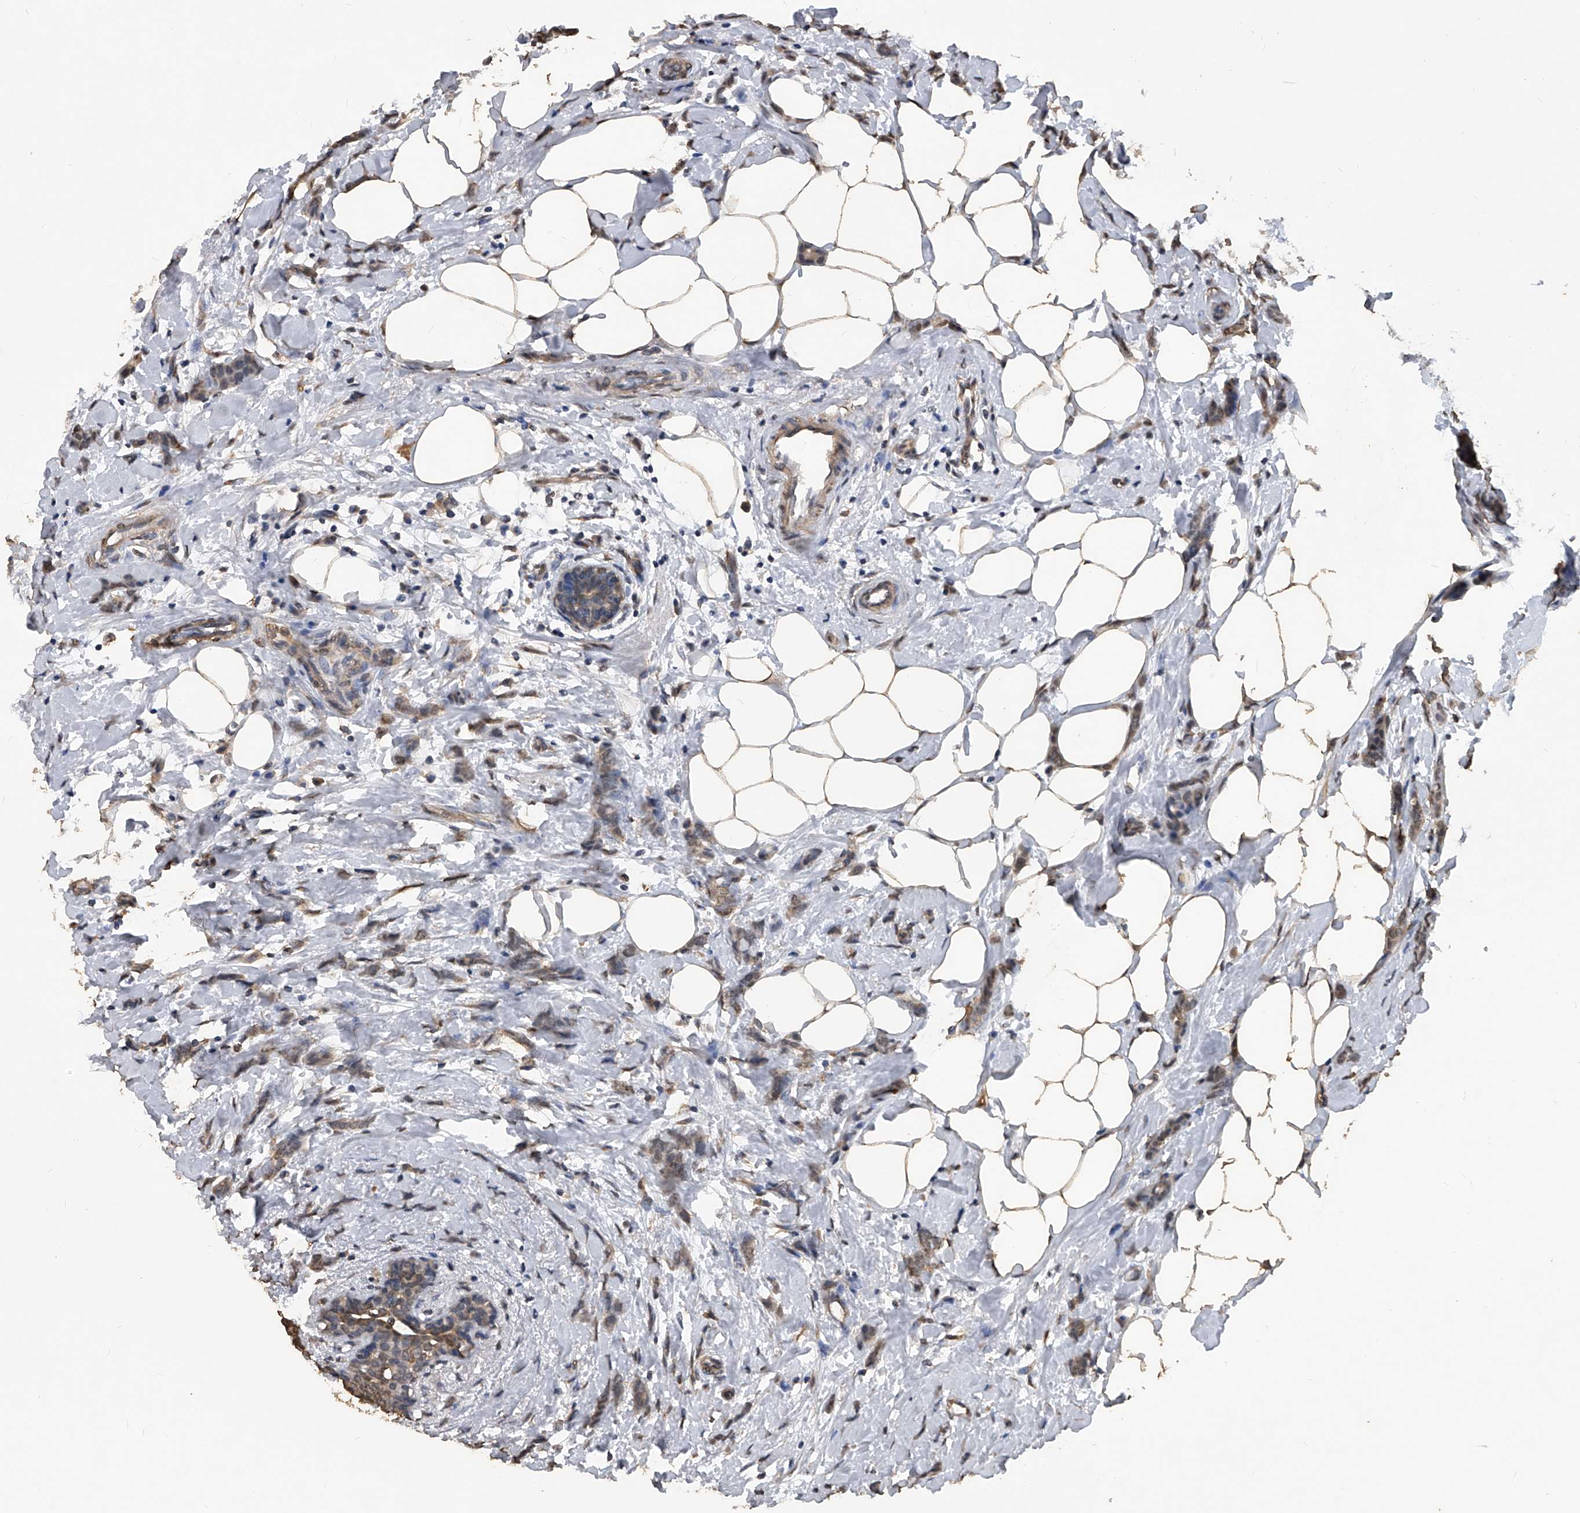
{"staining": {"intensity": "weak", "quantity": "25%-75%", "location": "cytoplasmic/membranous"}, "tissue": "breast cancer", "cell_type": "Tumor cells", "image_type": "cancer", "snomed": [{"axis": "morphology", "description": "Lobular carcinoma, in situ"}, {"axis": "morphology", "description": "Lobular carcinoma"}, {"axis": "topography", "description": "Breast"}], "caption": "Immunohistochemical staining of human breast cancer (lobular carcinoma in situ) displays low levels of weak cytoplasmic/membranous expression in about 25%-75% of tumor cells.", "gene": "FBXL4", "patient": {"sex": "female", "age": 41}}